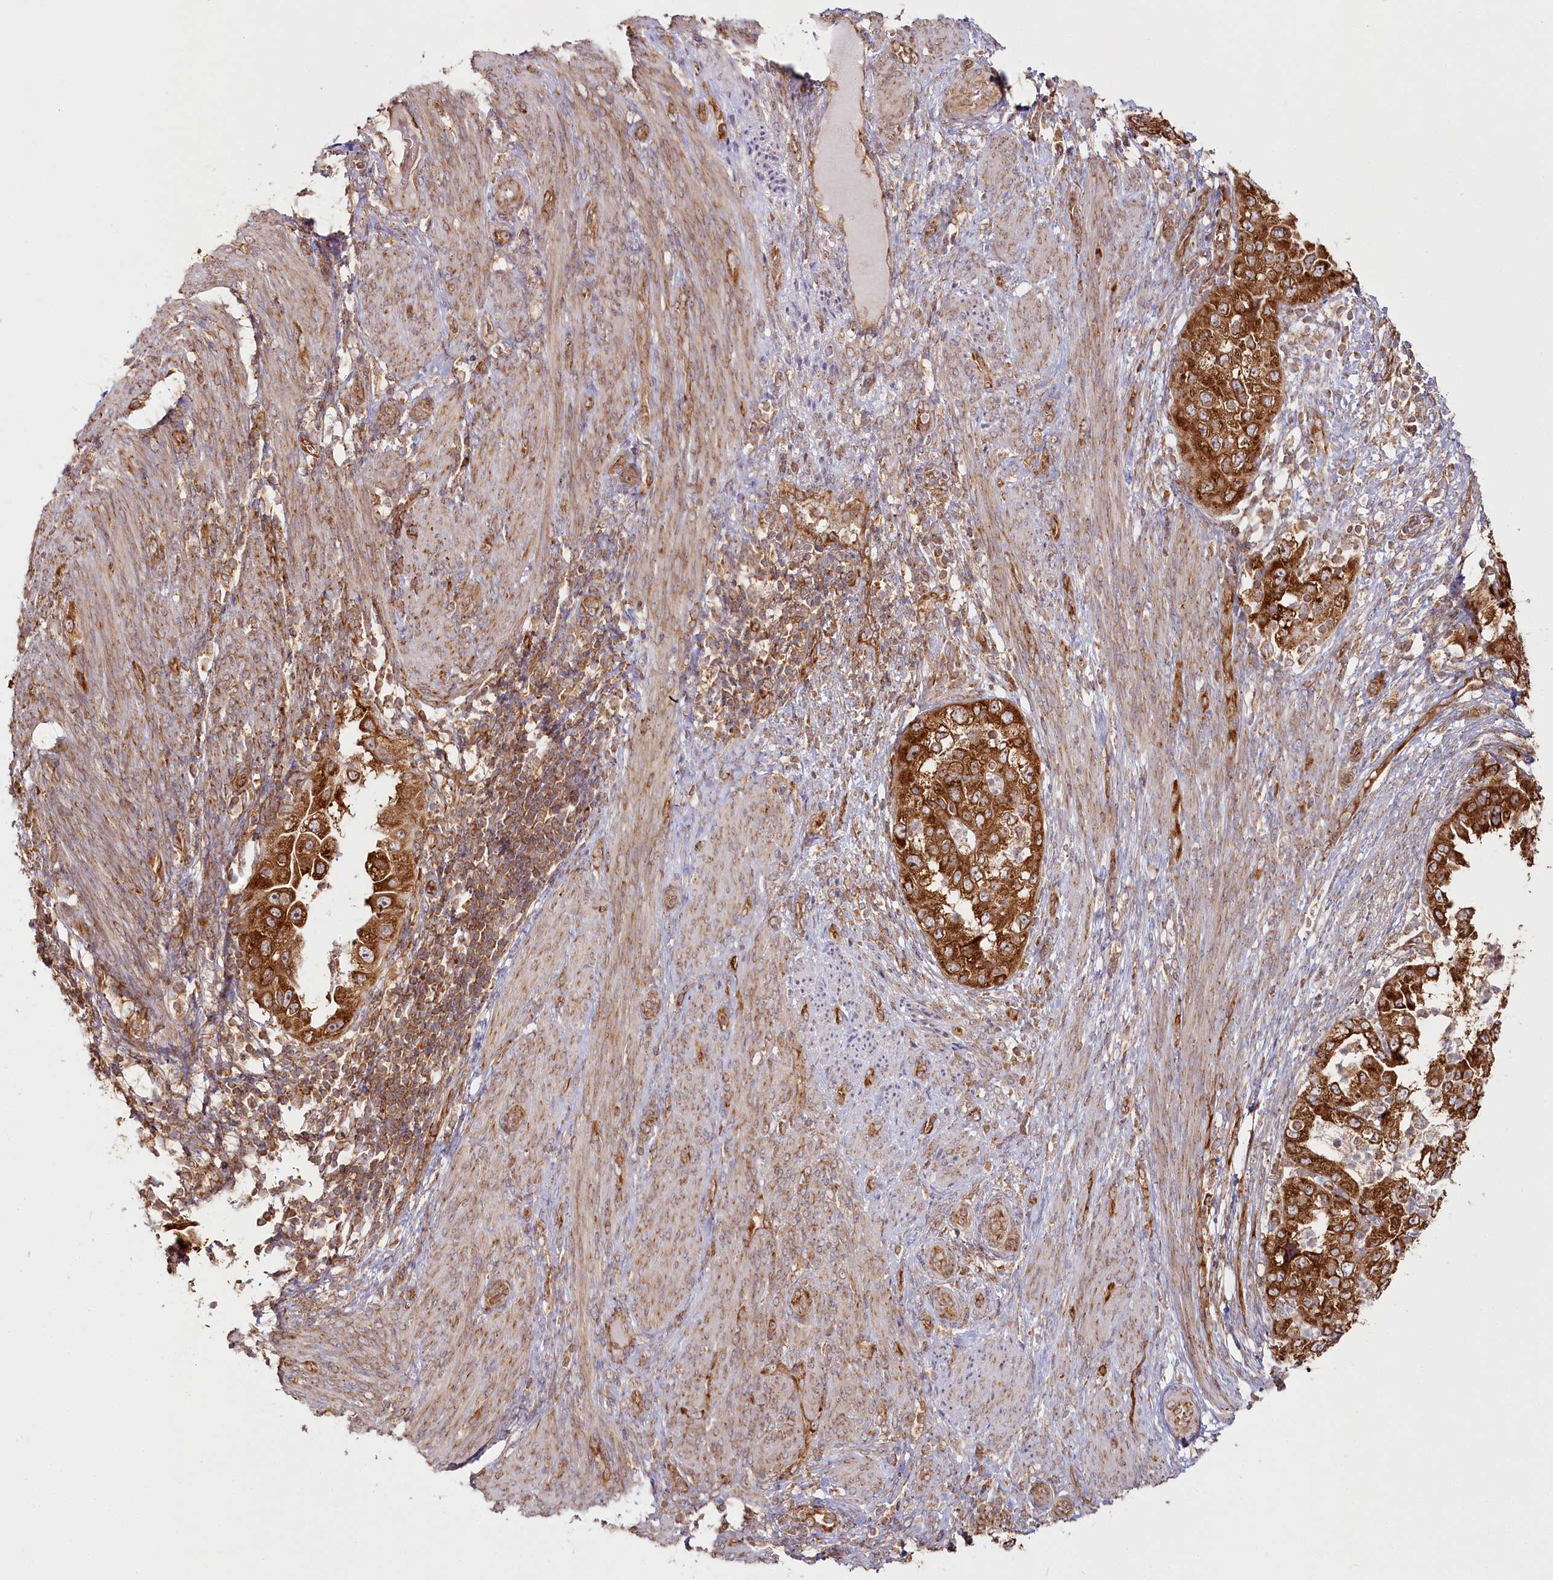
{"staining": {"intensity": "strong", "quantity": ">75%", "location": "cytoplasmic/membranous"}, "tissue": "endometrial cancer", "cell_type": "Tumor cells", "image_type": "cancer", "snomed": [{"axis": "morphology", "description": "Adenocarcinoma, NOS"}, {"axis": "topography", "description": "Endometrium"}], "caption": "This photomicrograph displays immunohistochemistry staining of human endometrial cancer (adenocarcinoma), with high strong cytoplasmic/membranous positivity in about >75% of tumor cells.", "gene": "OTUD4", "patient": {"sex": "female", "age": 85}}